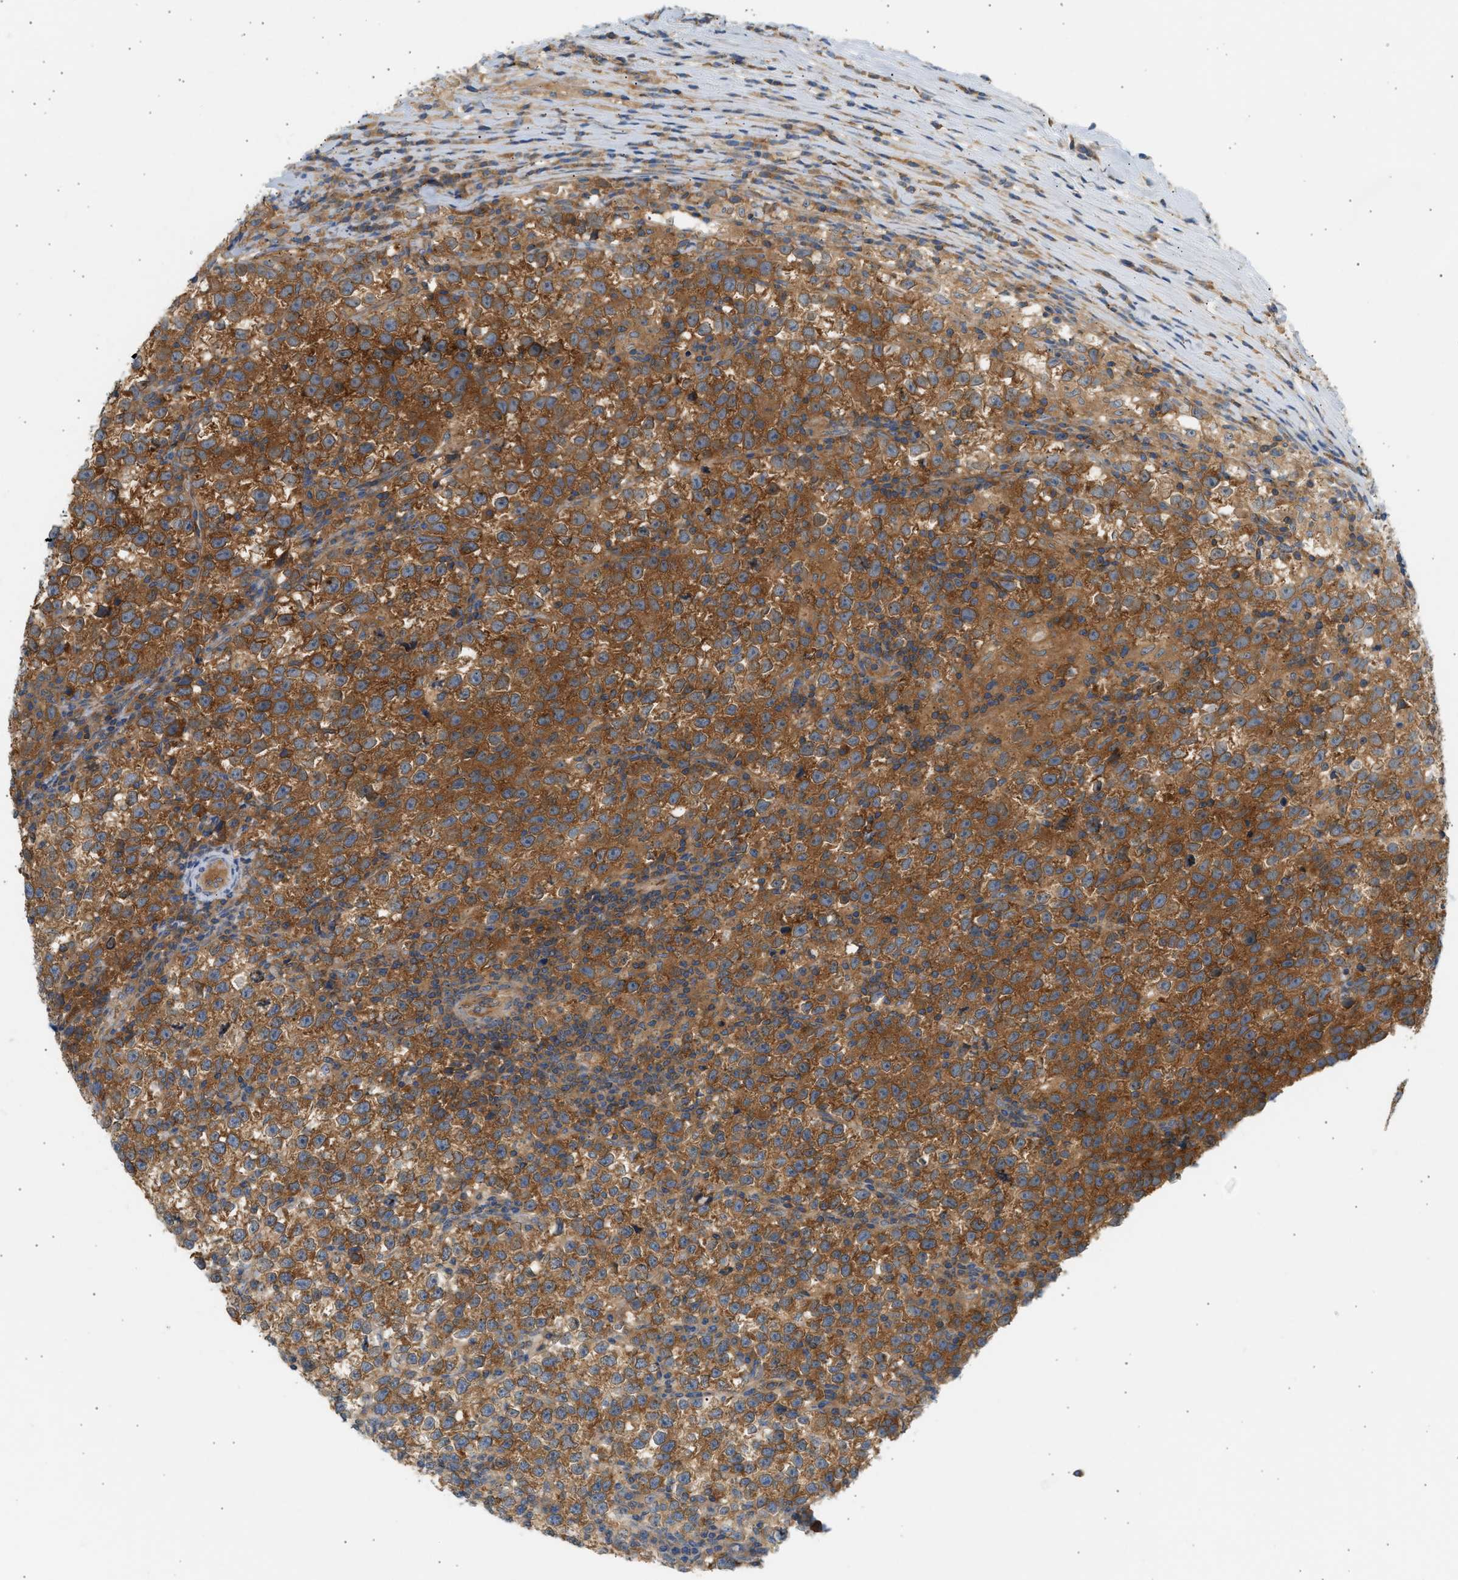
{"staining": {"intensity": "strong", "quantity": ">75%", "location": "cytoplasmic/membranous"}, "tissue": "testis cancer", "cell_type": "Tumor cells", "image_type": "cancer", "snomed": [{"axis": "morphology", "description": "Normal tissue, NOS"}, {"axis": "morphology", "description": "Seminoma, NOS"}, {"axis": "topography", "description": "Testis"}], "caption": "A high-resolution histopathology image shows immunohistochemistry (IHC) staining of testis cancer, which shows strong cytoplasmic/membranous positivity in approximately >75% of tumor cells. The staining was performed using DAB to visualize the protein expression in brown, while the nuclei were stained in blue with hematoxylin (Magnification: 20x).", "gene": "PAFAH1B1", "patient": {"sex": "male", "age": 43}}